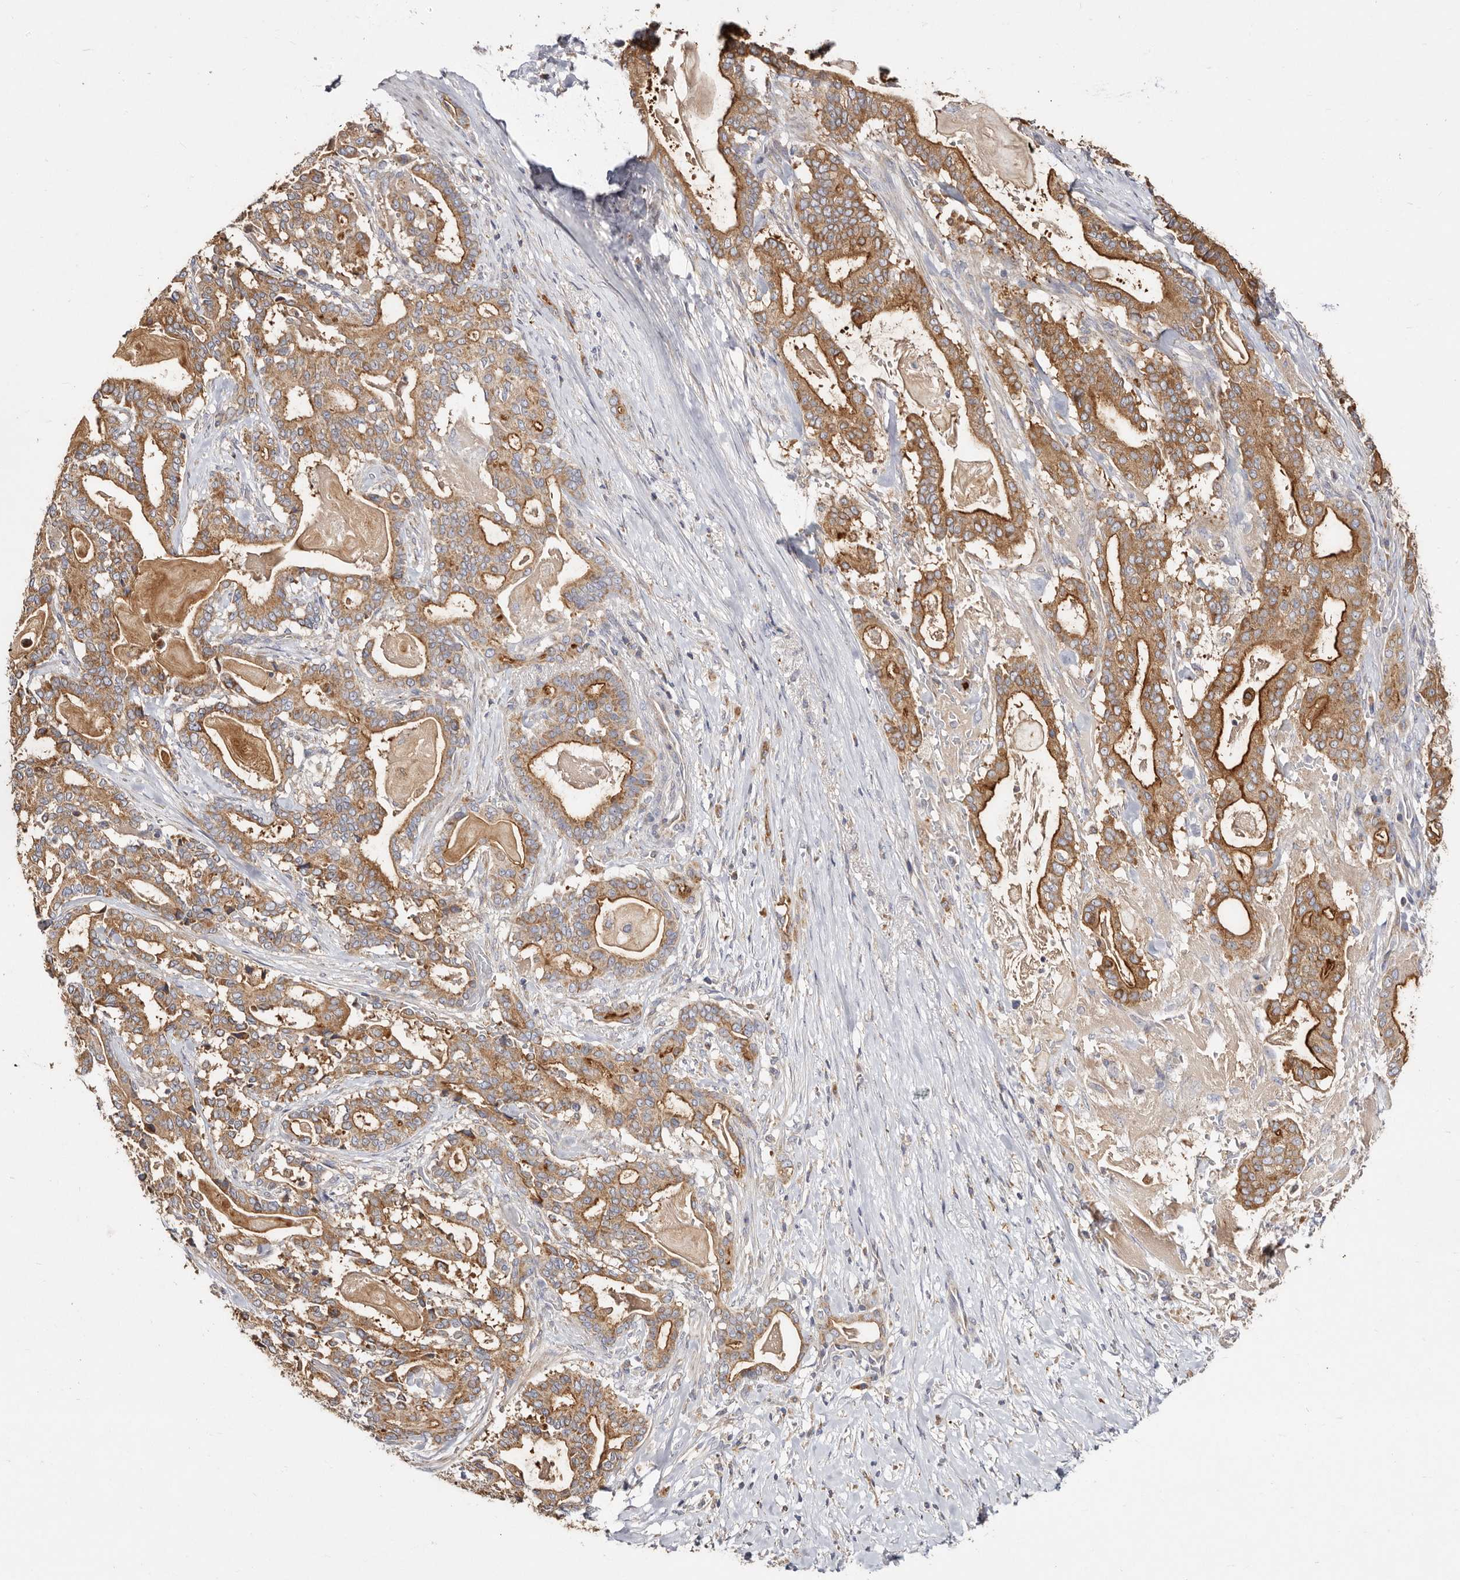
{"staining": {"intensity": "moderate", "quantity": ">75%", "location": "cytoplasmic/membranous"}, "tissue": "pancreatic cancer", "cell_type": "Tumor cells", "image_type": "cancer", "snomed": [{"axis": "morphology", "description": "Adenocarcinoma, NOS"}, {"axis": "topography", "description": "Pancreas"}], "caption": "The photomicrograph exhibits immunohistochemical staining of pancreatic cancer. There is moderate cytoplasmic/membranous positivity is appreciated in about >75% of tumor cells.", "gene": "BAIAP2L1", "patient": {"sex": "male", "age": 63}}